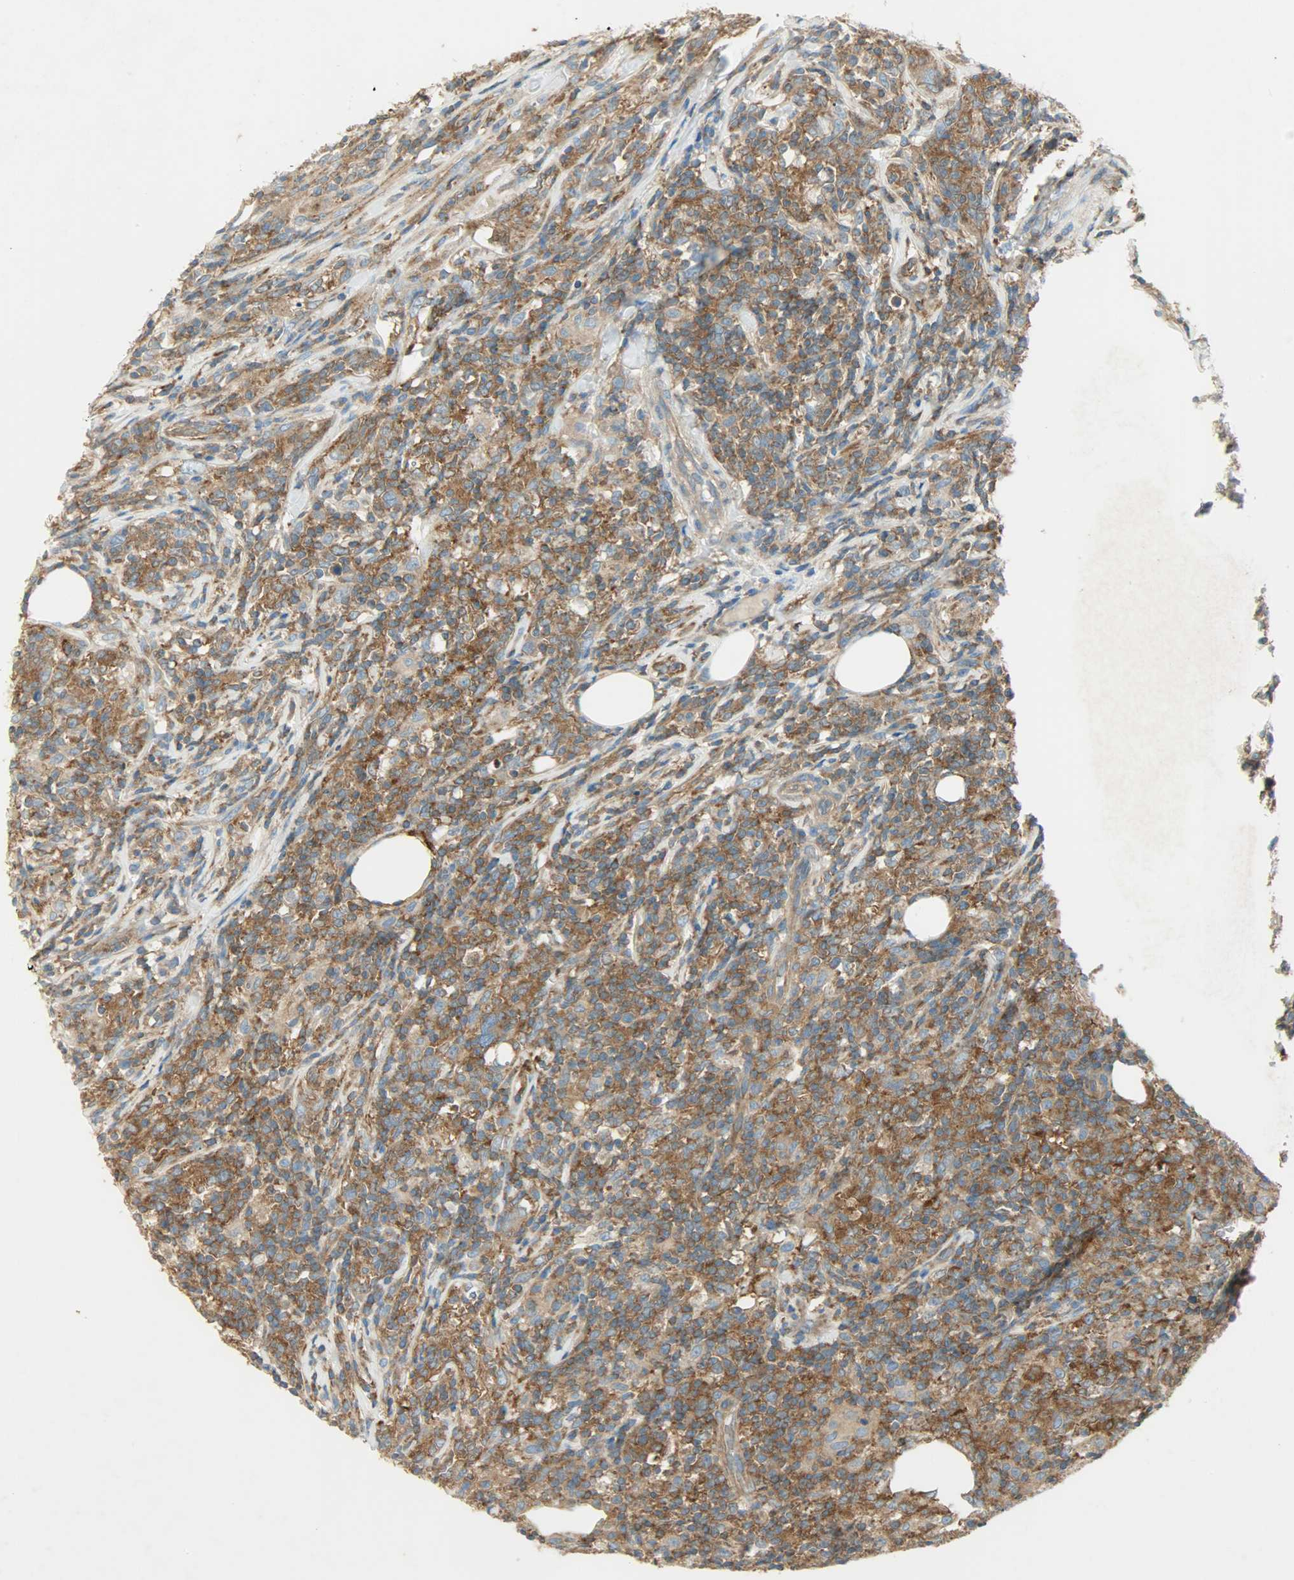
{"staining": {"intensity": "moderate", "quantity": ">75%", "location": "cytoplasmic/membranous"}, "tissue": "lymphoma", "cell_type": "Tumor cells", "image_type": "cancer", "snomed": [{"axis": "morphology", "description": "Malignant lymphoma, non-Hodgkin's type, High grade"}, {"axis": "topography", "description": "Lymph node"}], "caption": "A brown stain shows moderate cytoplasmic/membranous expression of a protein in lymphoma tumor cells.", "gene": "TSC22D2", "patient": {"sex": "female", "age": 84}}